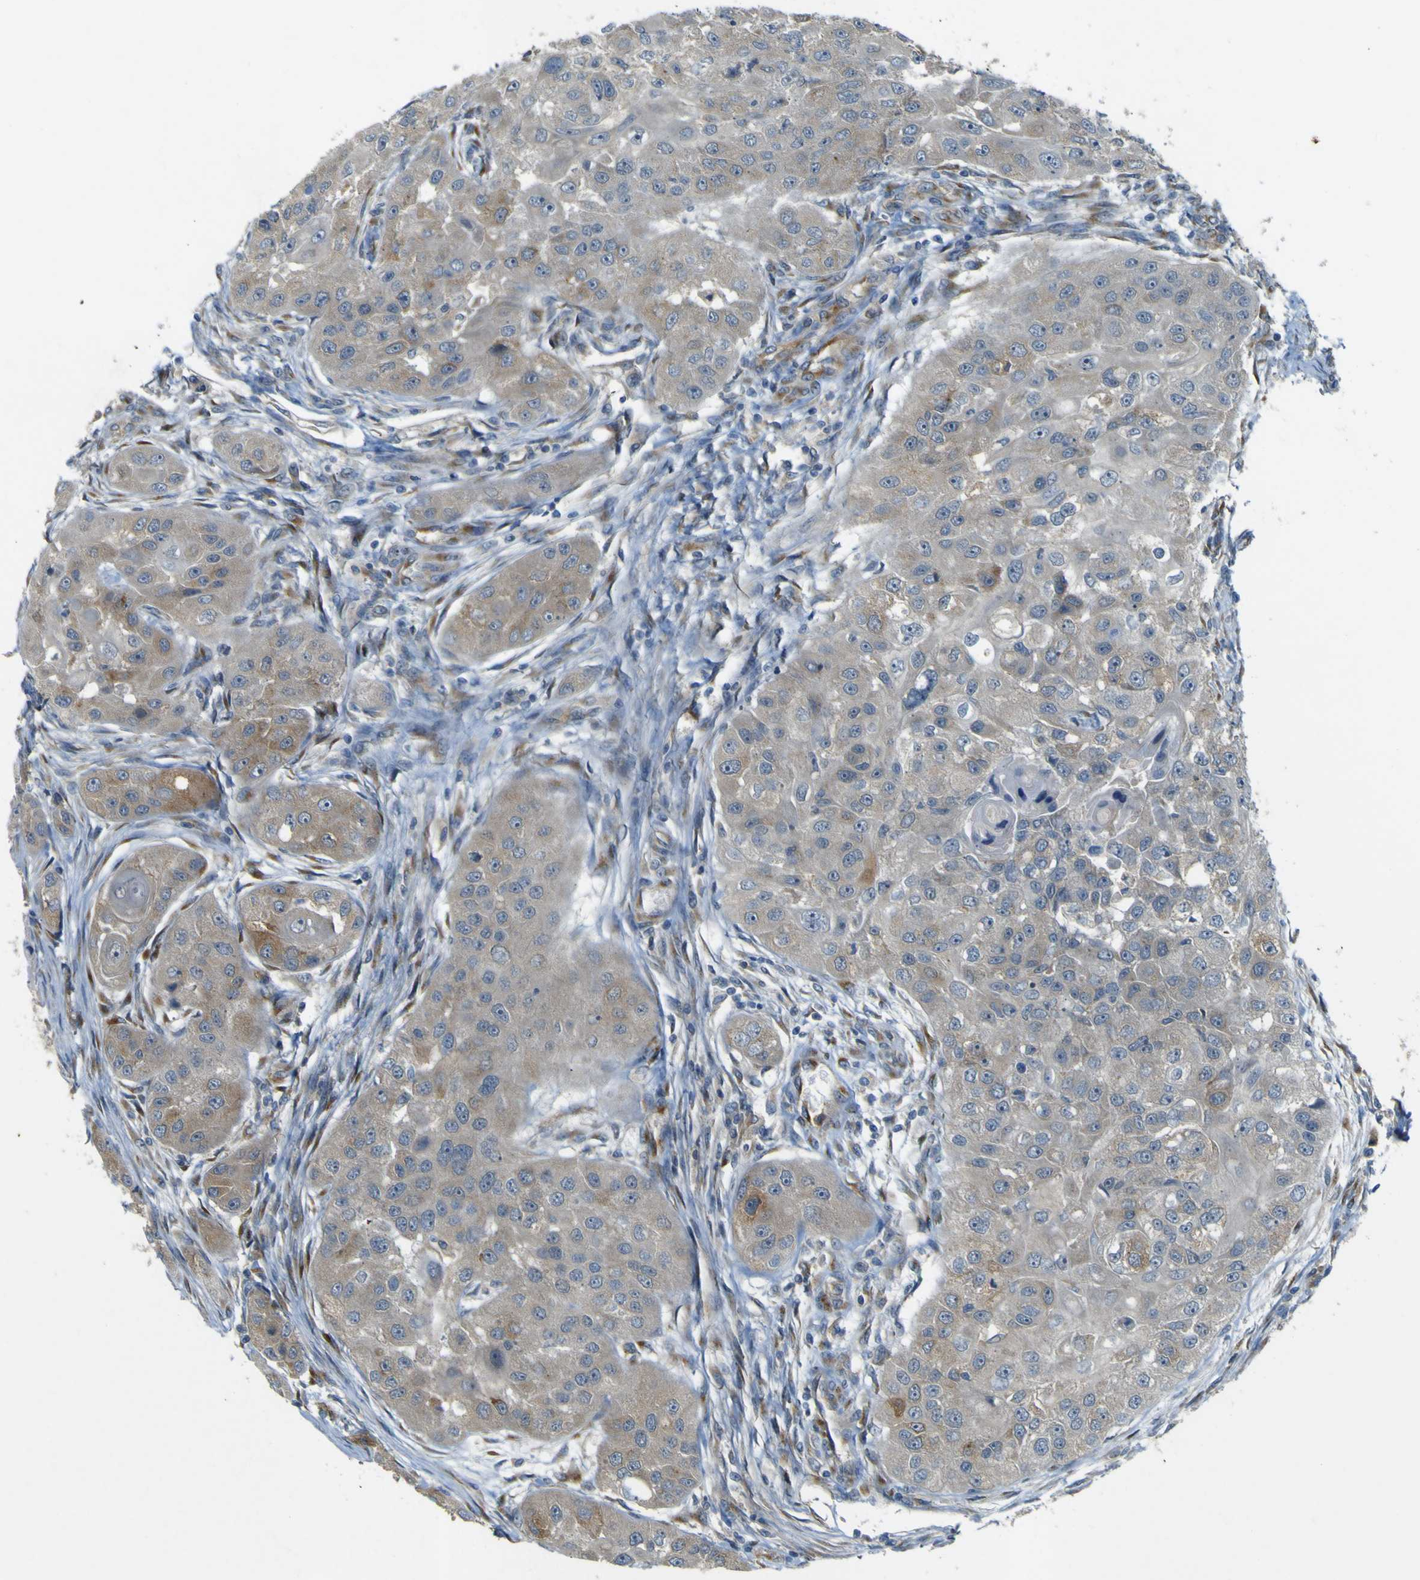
{"staining": {"intensity": "weak", "quantity": "<25%", "location": "cytoplasmic/membranous"}, "tissue": "head and neck cancer", "cell_type": "Tumor cells", "image_type": "cancer", "snomed": [{"axis": "morphology", "description": "Normal tissue, NOS"}, {"axis": "morphology", "description": "Squamous cell carcinoma, NOS"}, {"axis": "topography", "description": "Skeletal muscle"}, {"axis": "topography", "description": "Head-Neck"}], "caption": "IHC of squamous cell carcinoma (head and neck) shows no staining in tumor cells.", "gene": "IGF2R", "patient": {"sex": "male", "age": 51}}